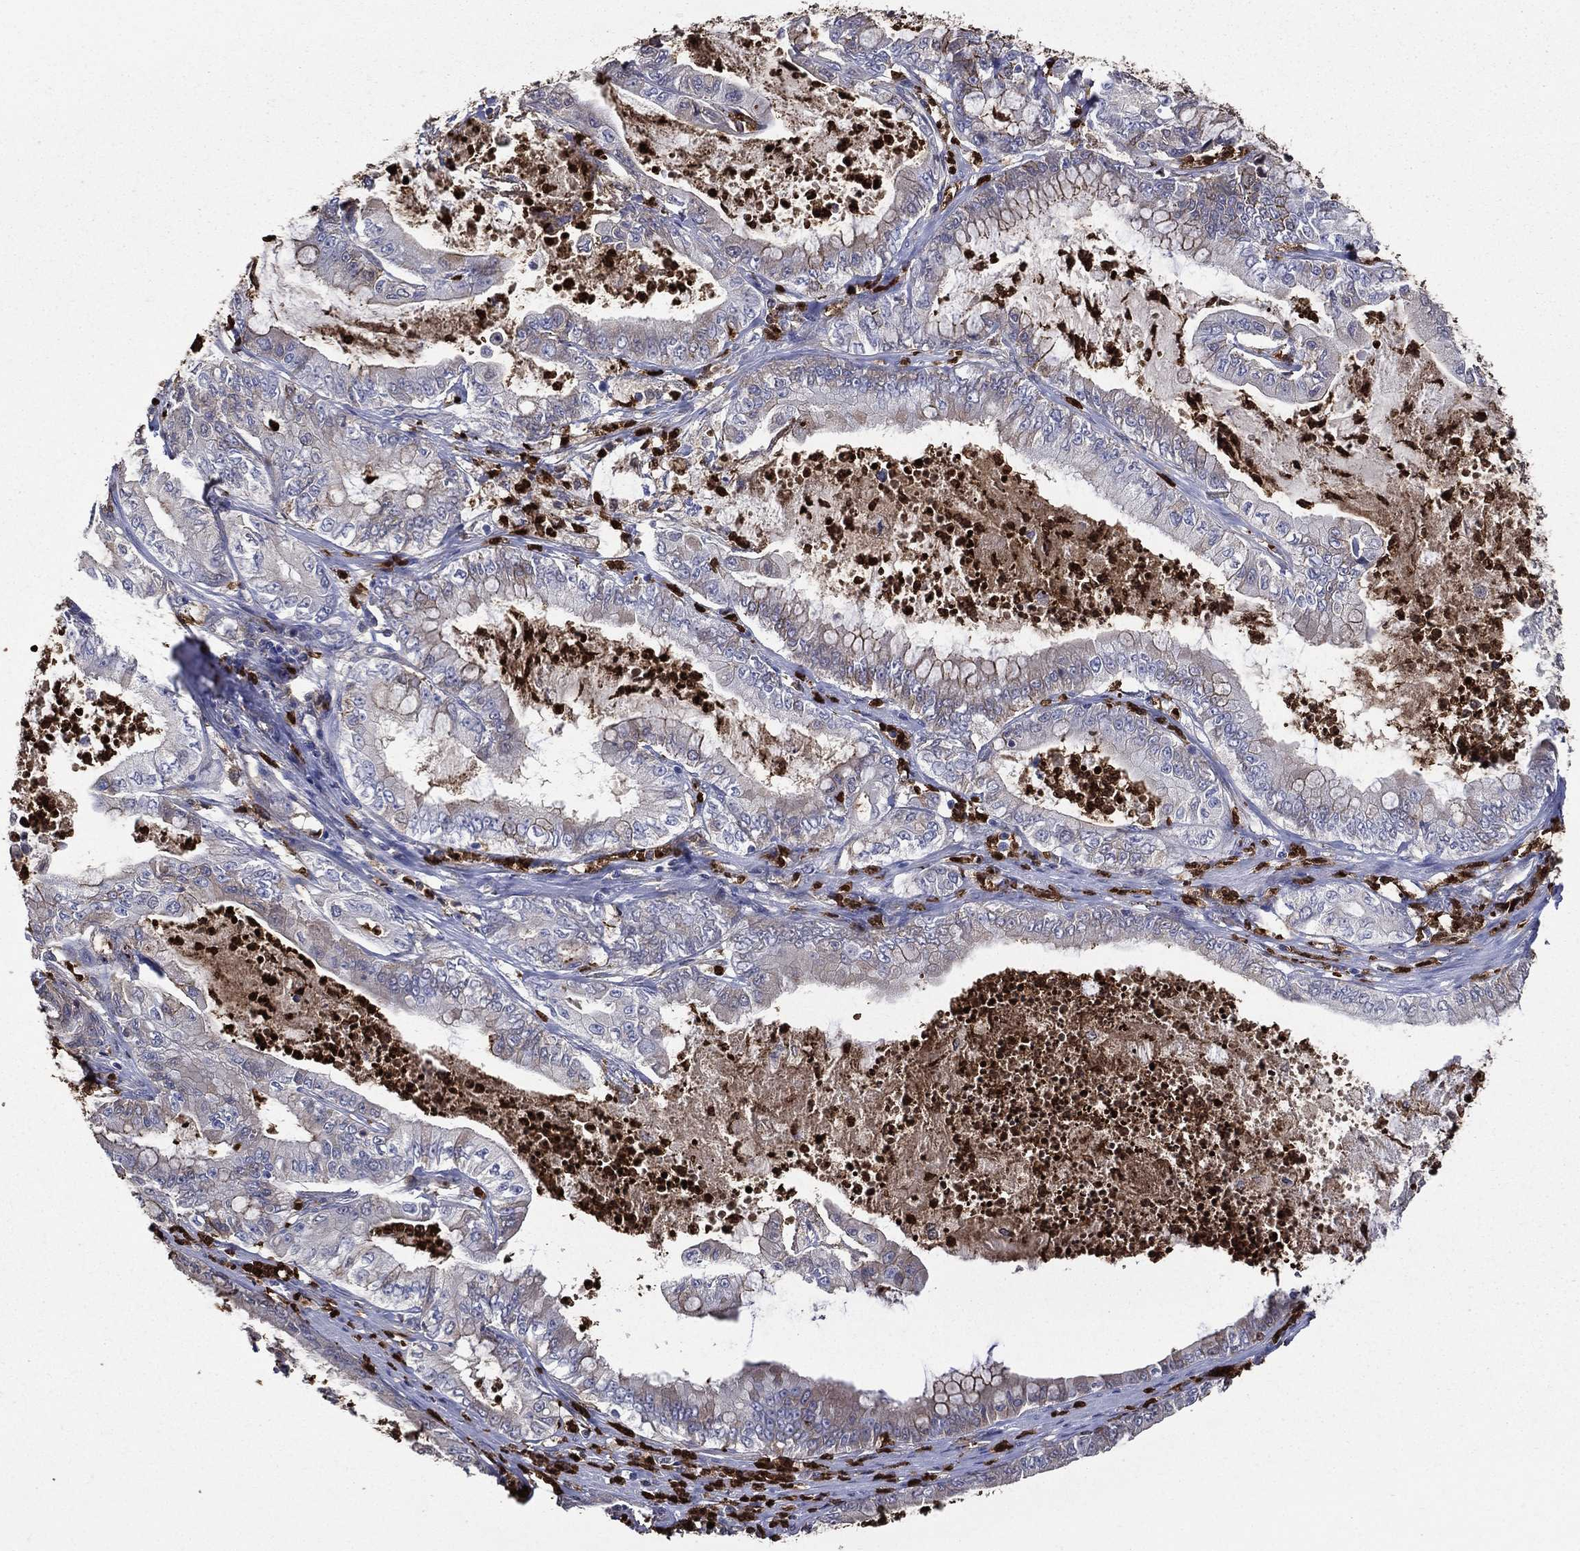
{"staining": {"intensity": "negative", "quantity": "none", "location": "none"}, "tissue": "pancreatic cancer", "cell_type": "Tumor cells", "image_type": "cancer", "snomed": [{"axis": "morphology", "description": "Adenocarcinoma, NOS"}, {"axis": "topography", "description": "Pancreas"}], "caption": "Tumor cells are negative for protein expression in human adenocarcinoma (pancreatic).", "gene": "GPR171", "patient": {"sex": "male", "age": 71}}